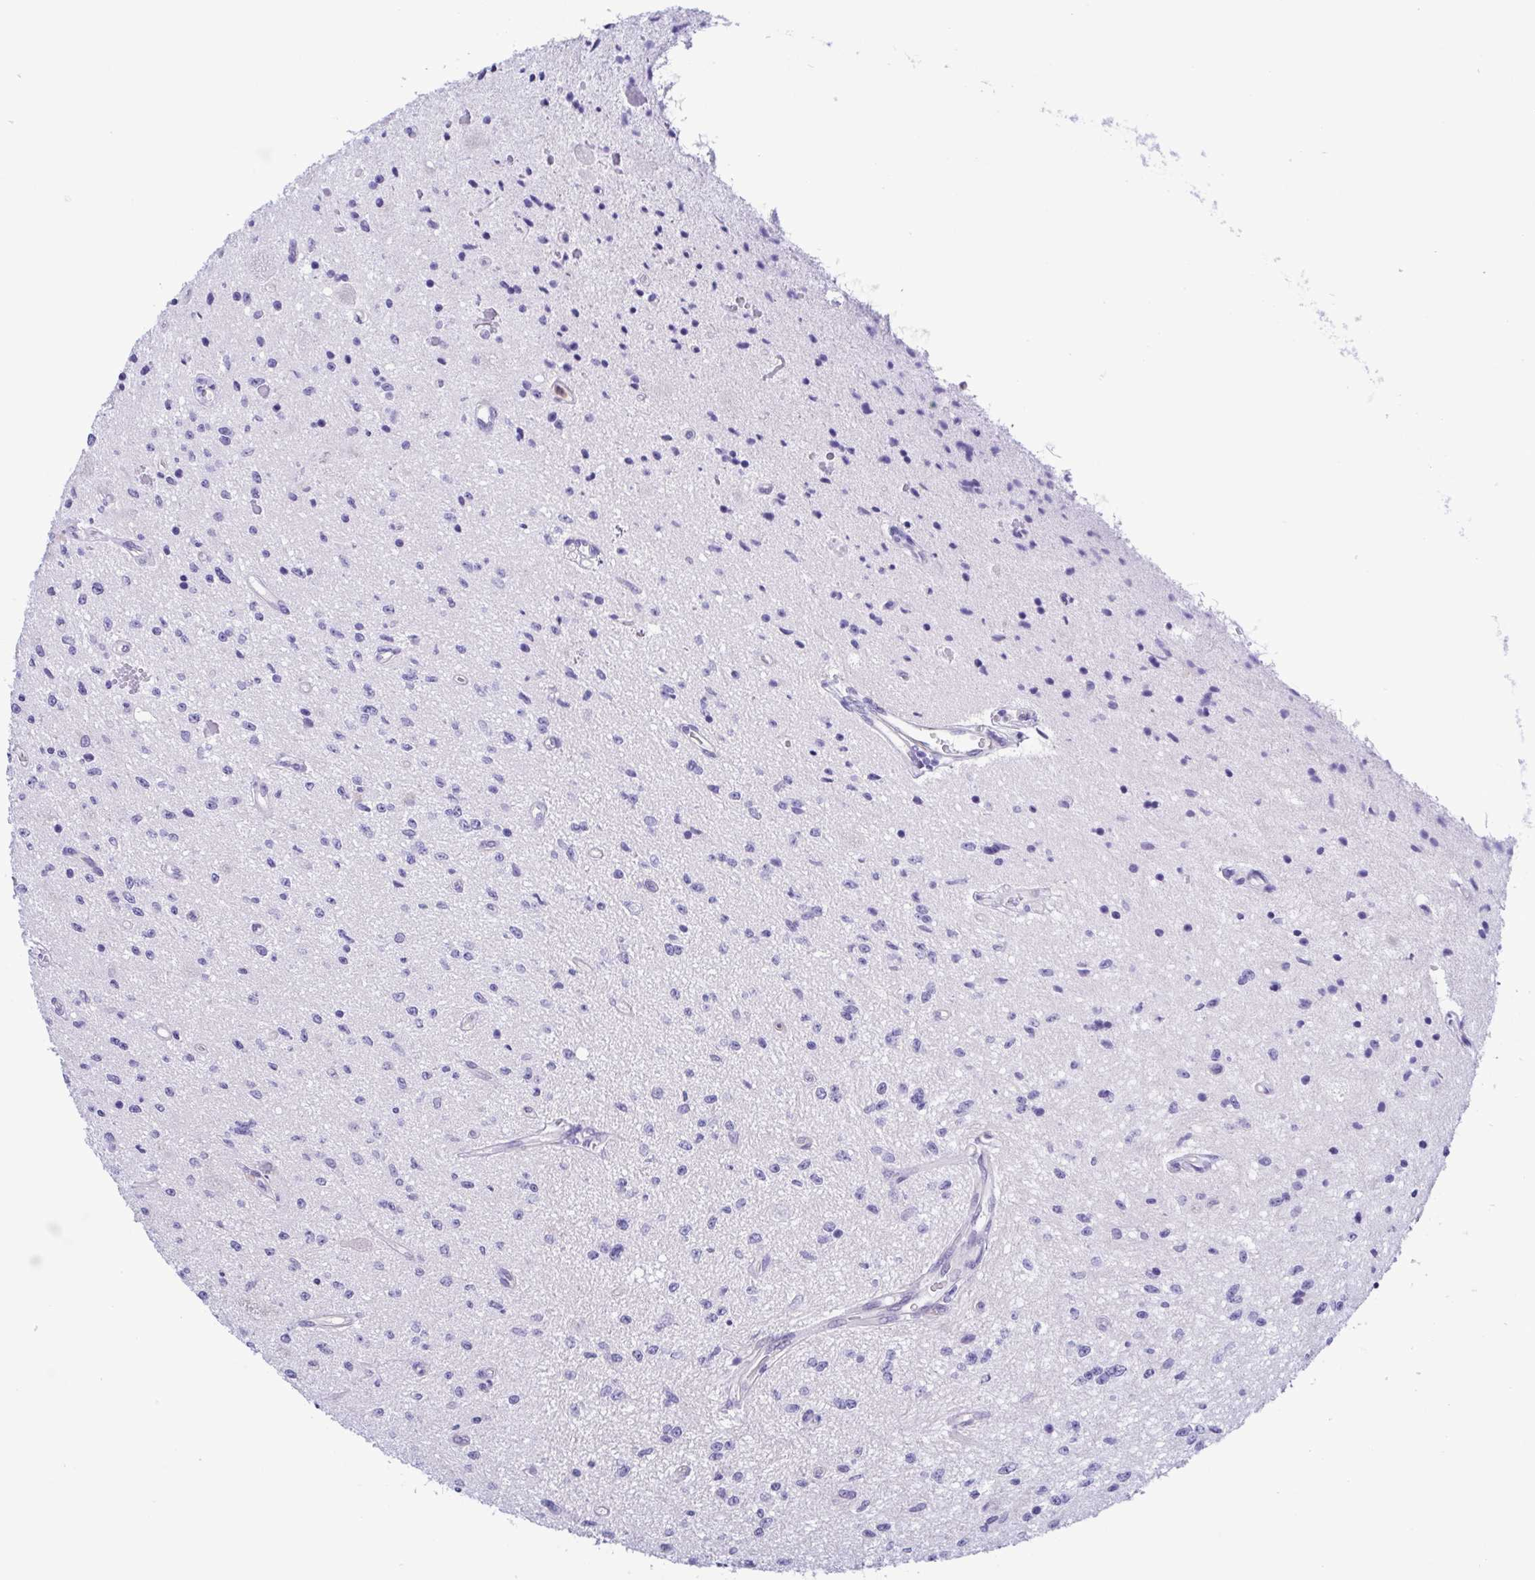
{"staining": {"intensity": "negative", "quantity": "none", "location": "none"}, "tissue": "glioma", "cell_type": "Tumor cells", "image_type": "cancer", "snomed": [{"axis": "morphology", "description": "Glioma, malignant, Low grade"}, {"axis": "topography", "description": "Cerebellum"}], "caption": "An immunohistochemistry (IHC) photomicrograph of malignant low-grade glioma is shown. There is no staining in tumor cells of malignant low-grade glioma. (DAB immunohistochemistry with hematoxylin counter stain).", "gene": "LDHC", "patient": {"sex": "female", "age": 14}}